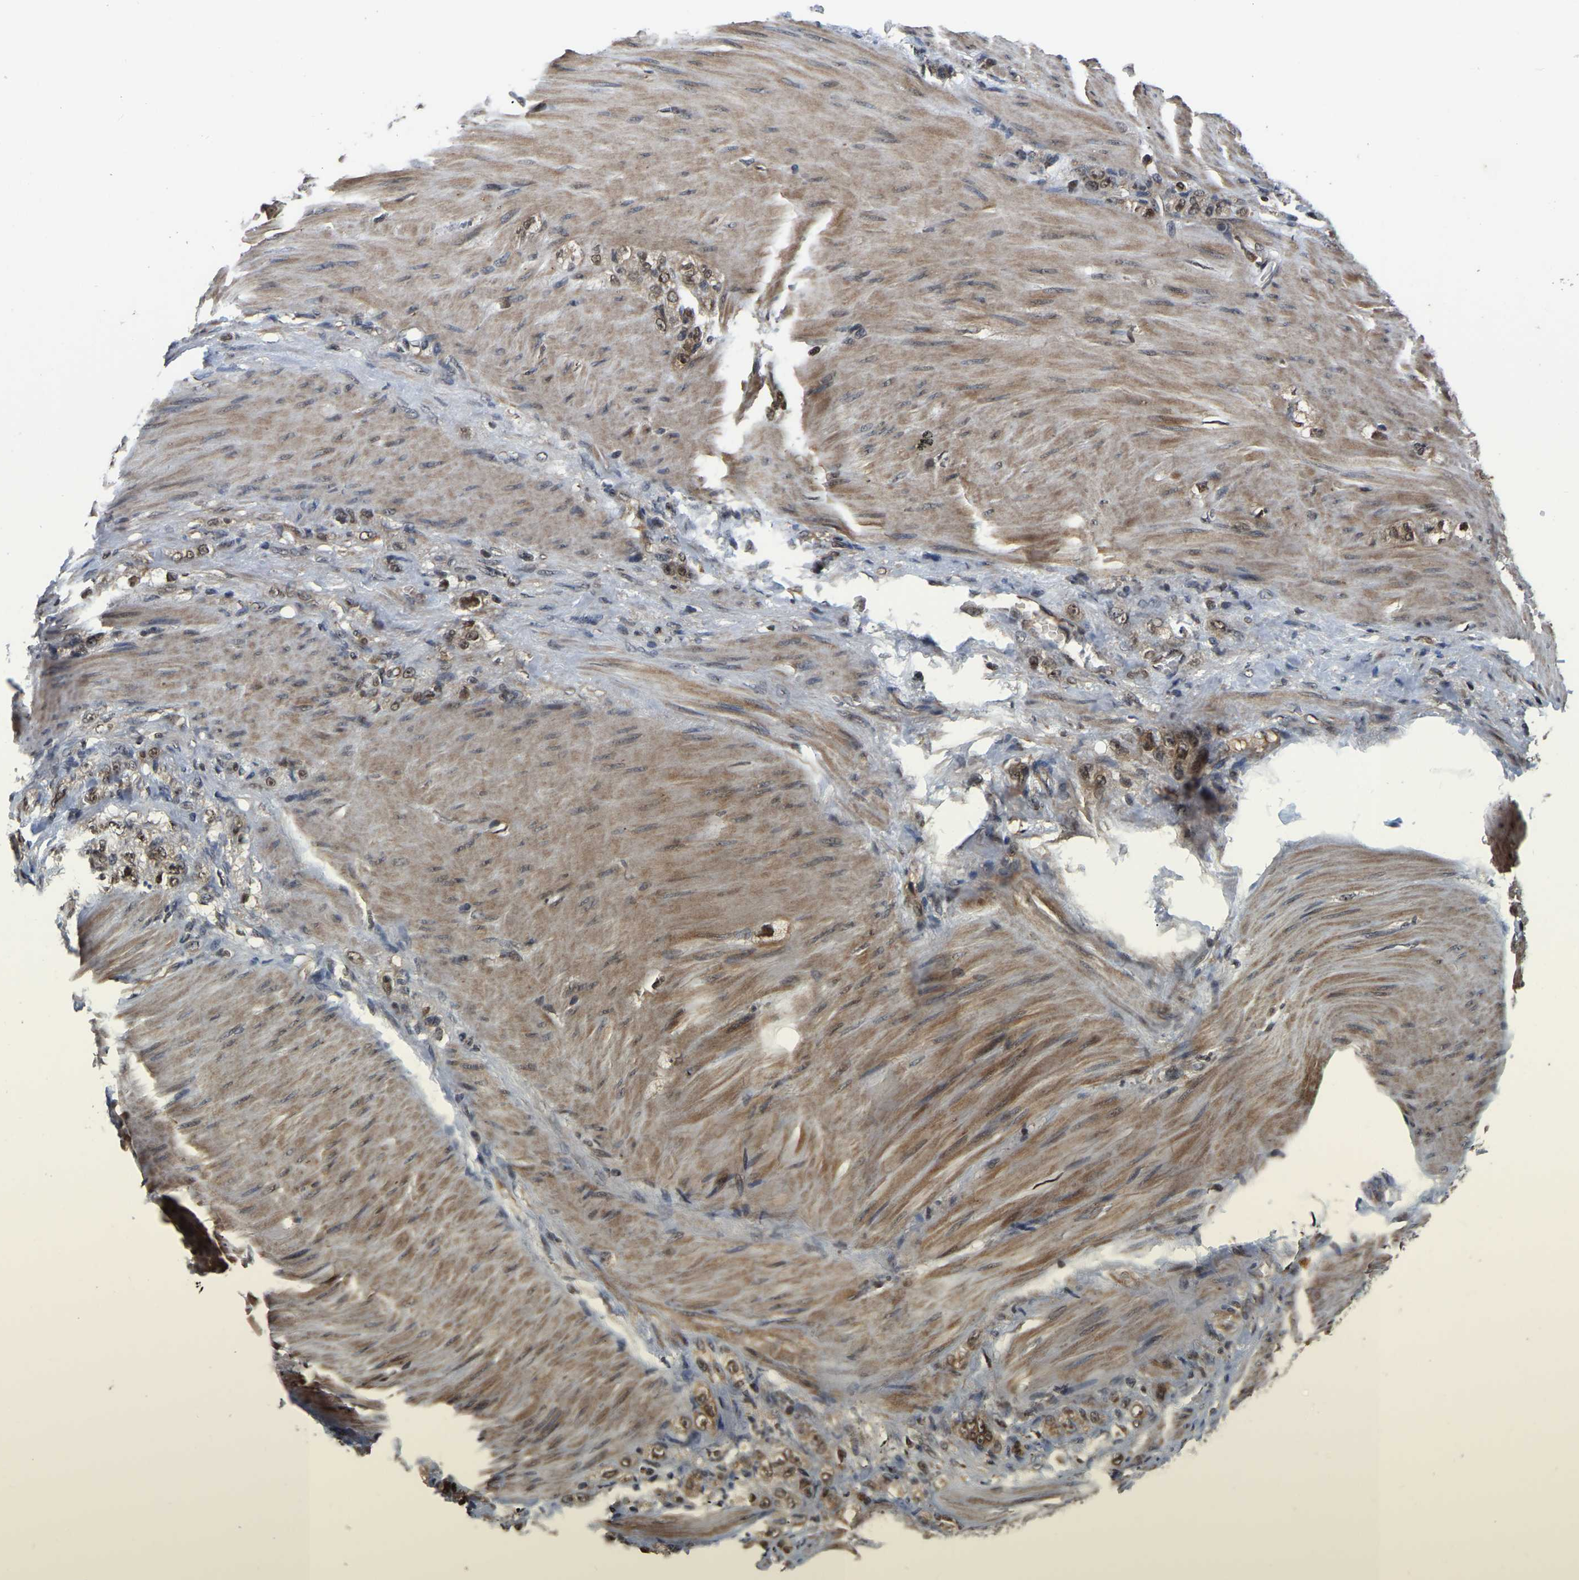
{"staining": {"intensity": "moderate", "quantity": ">75%", "location": "nuclear"}, "tissue": "stomach cancer", "cell_type": "Tumor cells", "image_type": "cancer", "snomed": [{"axis": "morphology", "description": "Normal tissue, NOS"}, {"axis": "morphology", "description": "Adenocarcinoma, NOS"}, {"axis": "topography", "description": "Stomach"}], "caption": "Stomach cancer (adenocarcinoma) tissue demonstrates moderate nuclear staining in approximately >75% of tumor cells, visualized by immunohistochemistry.", "gene": "CIAO1", "patient": {"sex": "male", "age": 82}}